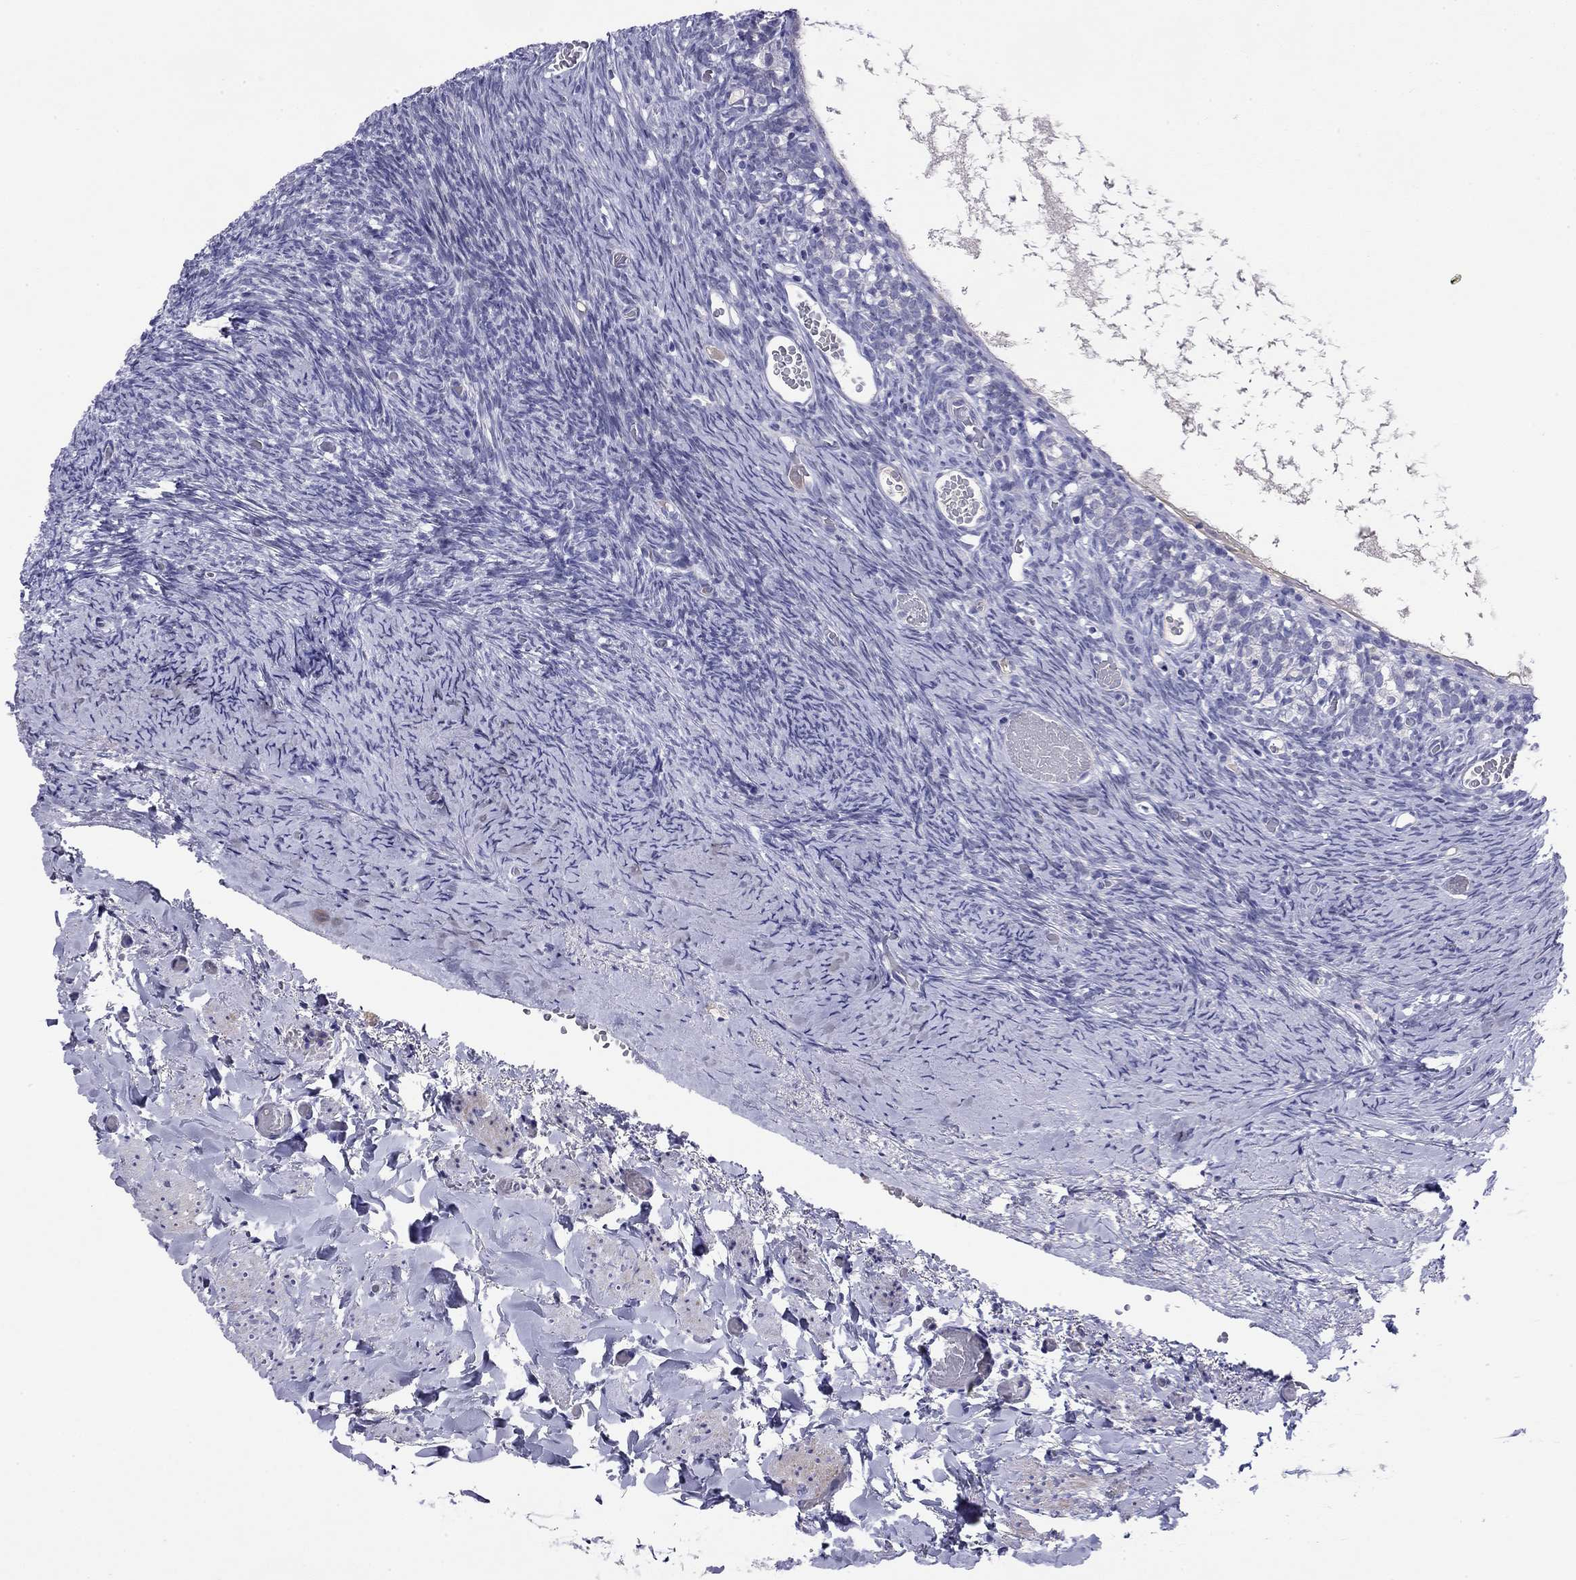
{"staining": {"intensity": "negative", "quantity": "none", "location": "none"}, "tissue": "ovary", "cell_type": "Follicle cells", "image_type": "normal", "snomed": [{"axis": "morphology", "description": "Normal tissue, NOS"}, {"axis": "topography", "description": "Ovary"}], "caption": "DAB (3,3'-diaminobenzidine) immunohistochemical staining of benign human ovary displays no significant staining in follicle cells. The staining was performed using DAB to visualize the protein expression in brown, while the nuclei were stained in blue with hematoxylin (Magnification: 20x).", "gene": "CMYA5", "patient": {"sex": "female", "age": 39}}